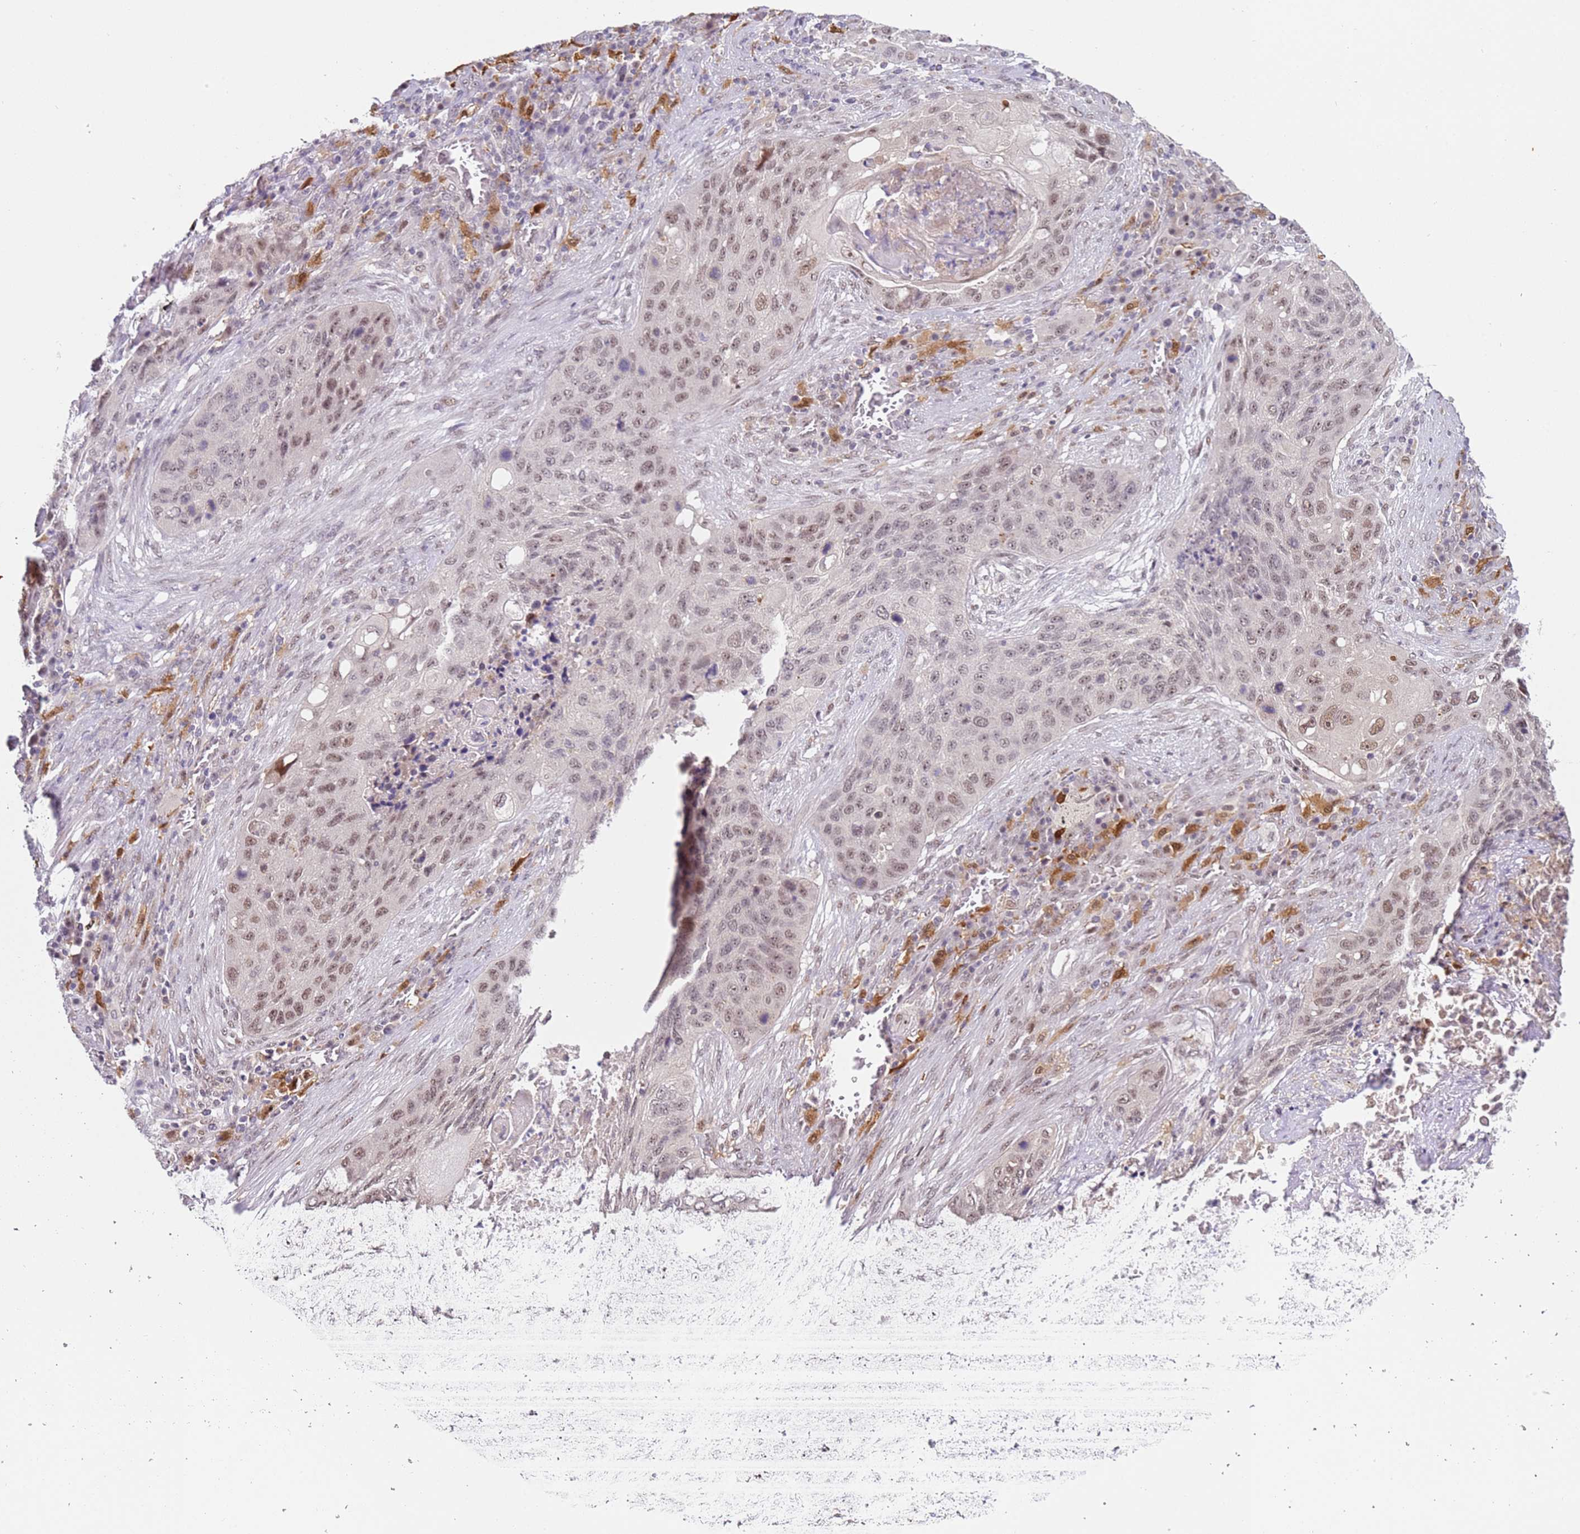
{"staining": {"intensity": "moderate", "quantity": "<25%", "location": "nuclear"}, "tissue": "lung cancer", "cell_type": "Tumor cells", "image_type": "cancer", "snomed": [{"axis": "morphology", "description": "Squamous cell carcinoma, NOS"}, {"axis": "topography", "description": "Lung"}], "caption": "A low amount of moderate nuclear expression is seen in approximately <25% of tumor cells in lung cancer (squamous cell carcinoma) tissue.", "gene": "LGALSL", "patient": {"sex": "female", "age": 63}}